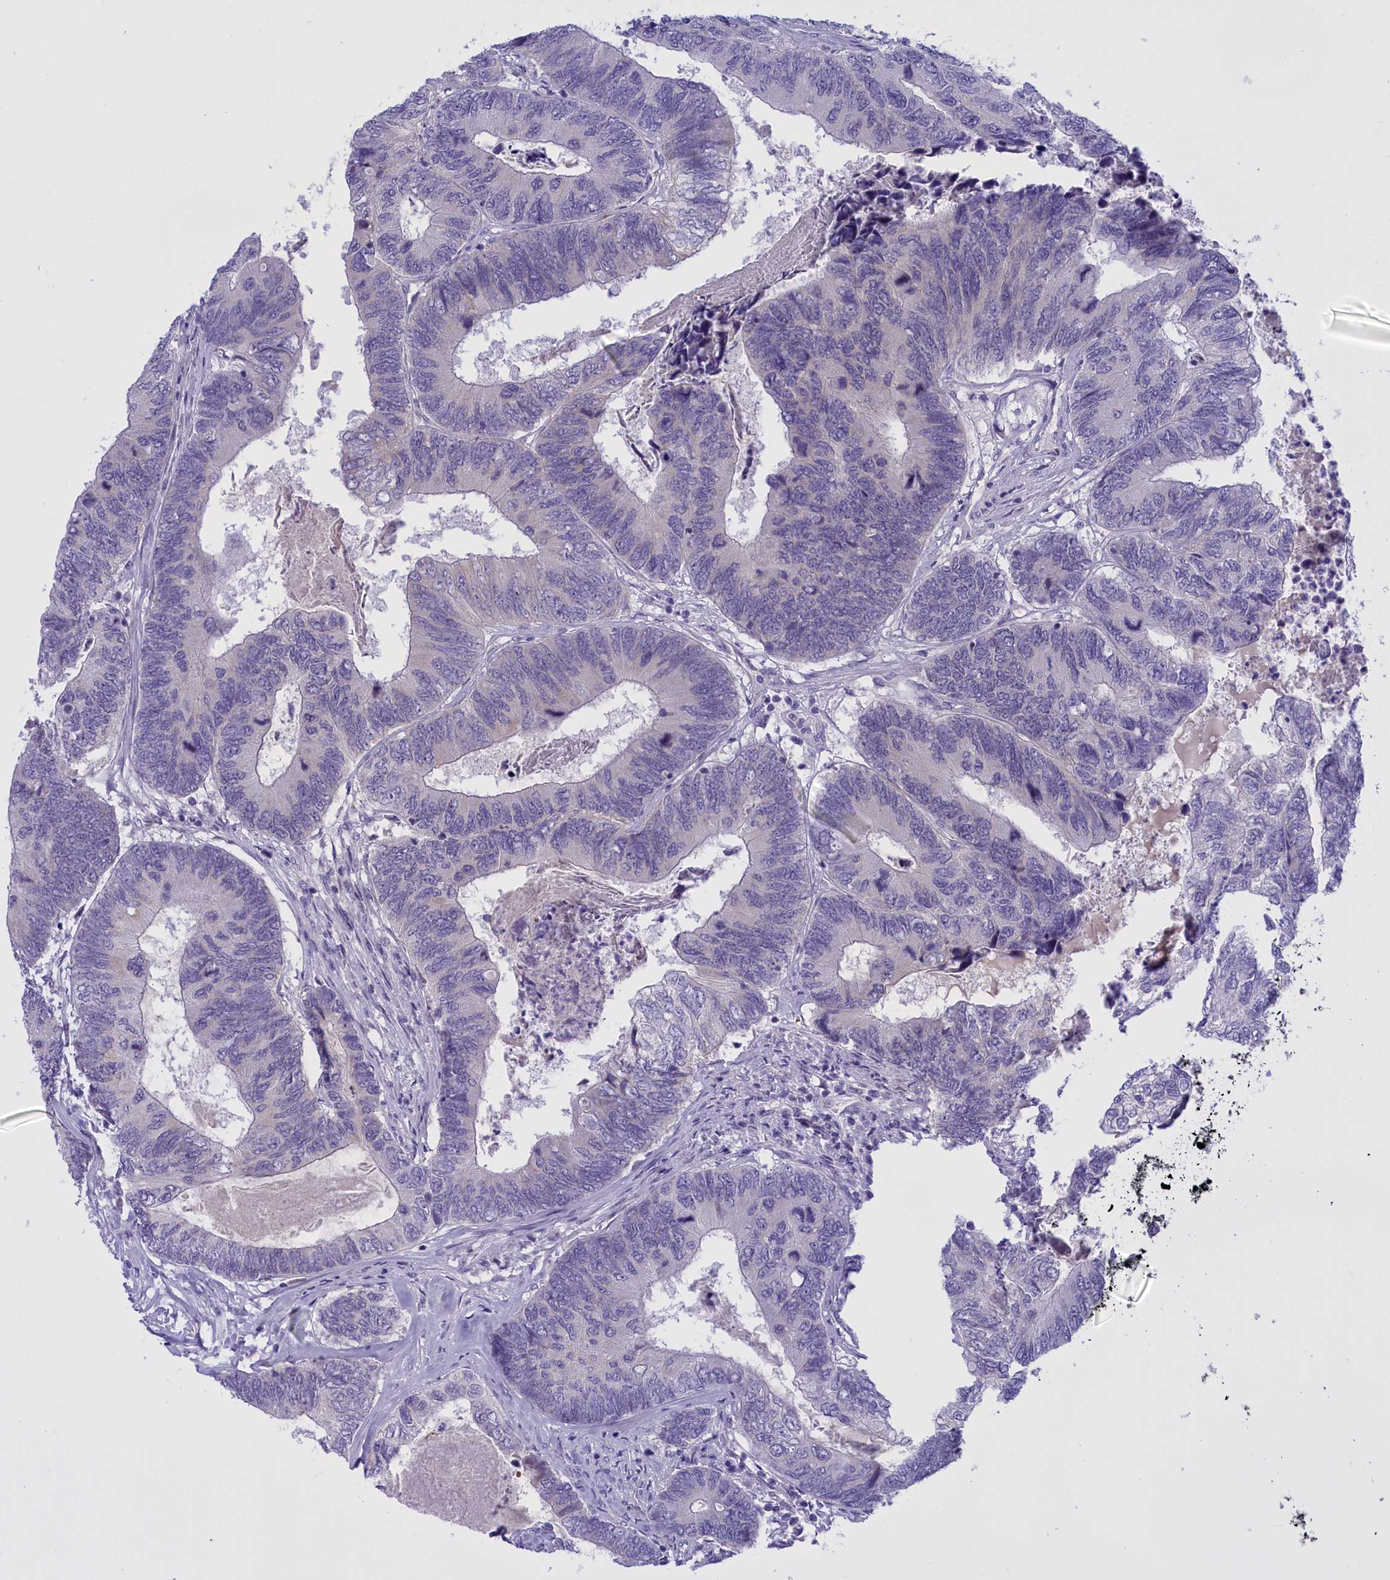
{"staining": {"intensity": "negative", "quantity": "none", "location": "none"}, "tissue": "colorectal cancer", "cell_type": "Tumor cells", "image_type": "cancer", "snomed": [{"axis": "morphology", "description": "Adenocarcinoma, NOS"}, {"axis": "topography", "description": "Colon"}], "caption": "Immunohistochemistry image of neoplastic tissue: human adenocarcinoma (colorectal) stained with DAB (3,3'-diaminobenzidine) demonstrates no significant protein staining in tumor cells. The staining is performed using DAB (3,3'-diaminobenzidine) brown chromogen with nuclei counter-stained in using hematoxylin.", "gene": "FAM149B1", "patient": {"sex": "female", "age": 67}}